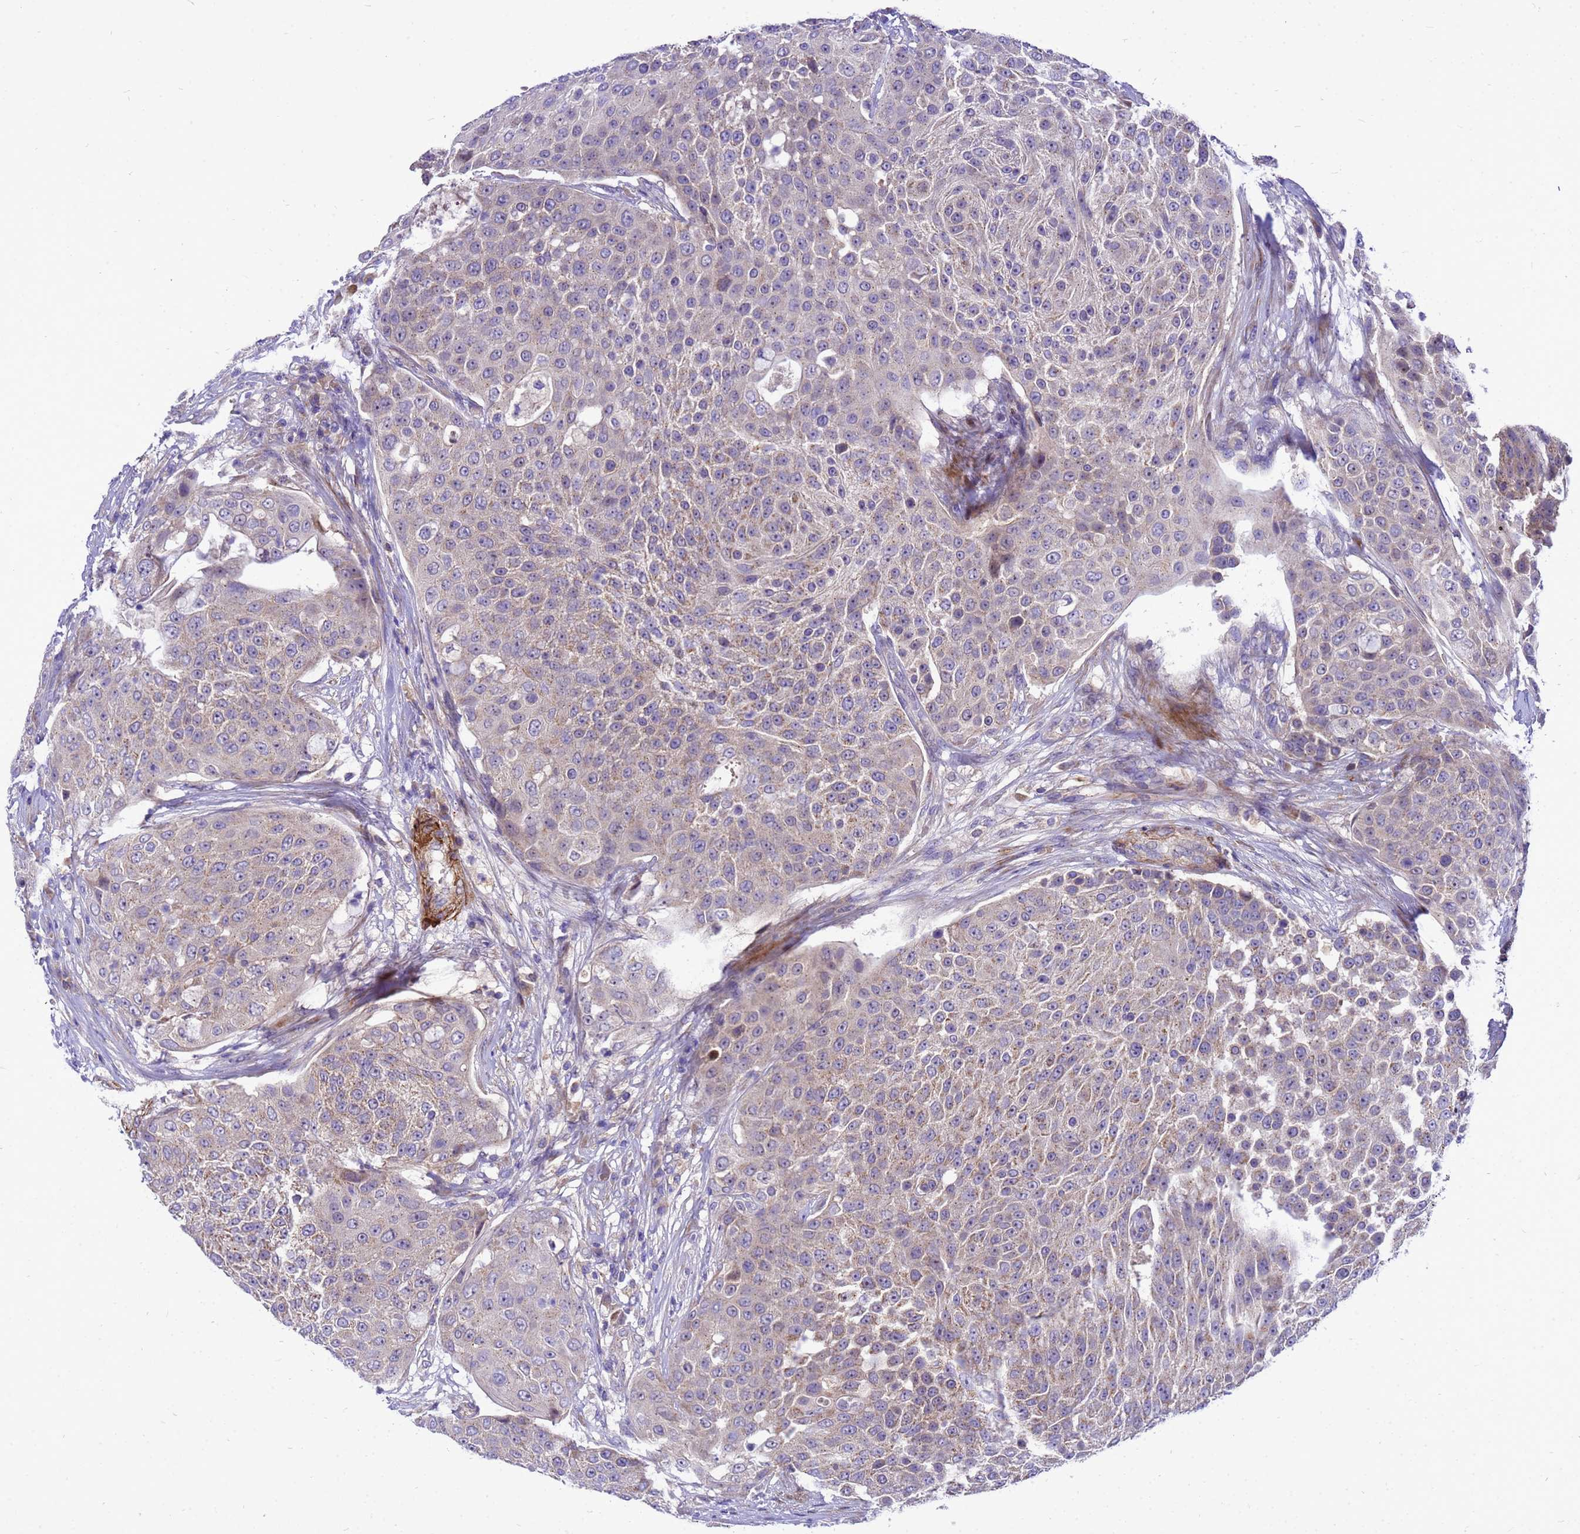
{"staining": {"intensity": "weak", "quantity": "25%-75%", "location": "cytoplasmic/membranous"}, "tissue": "urothelial cancer", "cell_type": "Tumor cells", "image_type": "cancer", "snomed": [{"axis": "morphology", "description": "Urothelial carcinoma, High grade"}, {"axis": "topography", "description": "Urinary bladder"}], "caption": "High-grade urothelial carcinoma tissue shows weak cytoplasmic/membranous expression in approximately 25%-75% of tumor cells, visualized by immunohistochemistry.", "gene": "POP7", "patient": {"sex": "female", "age": 63}}